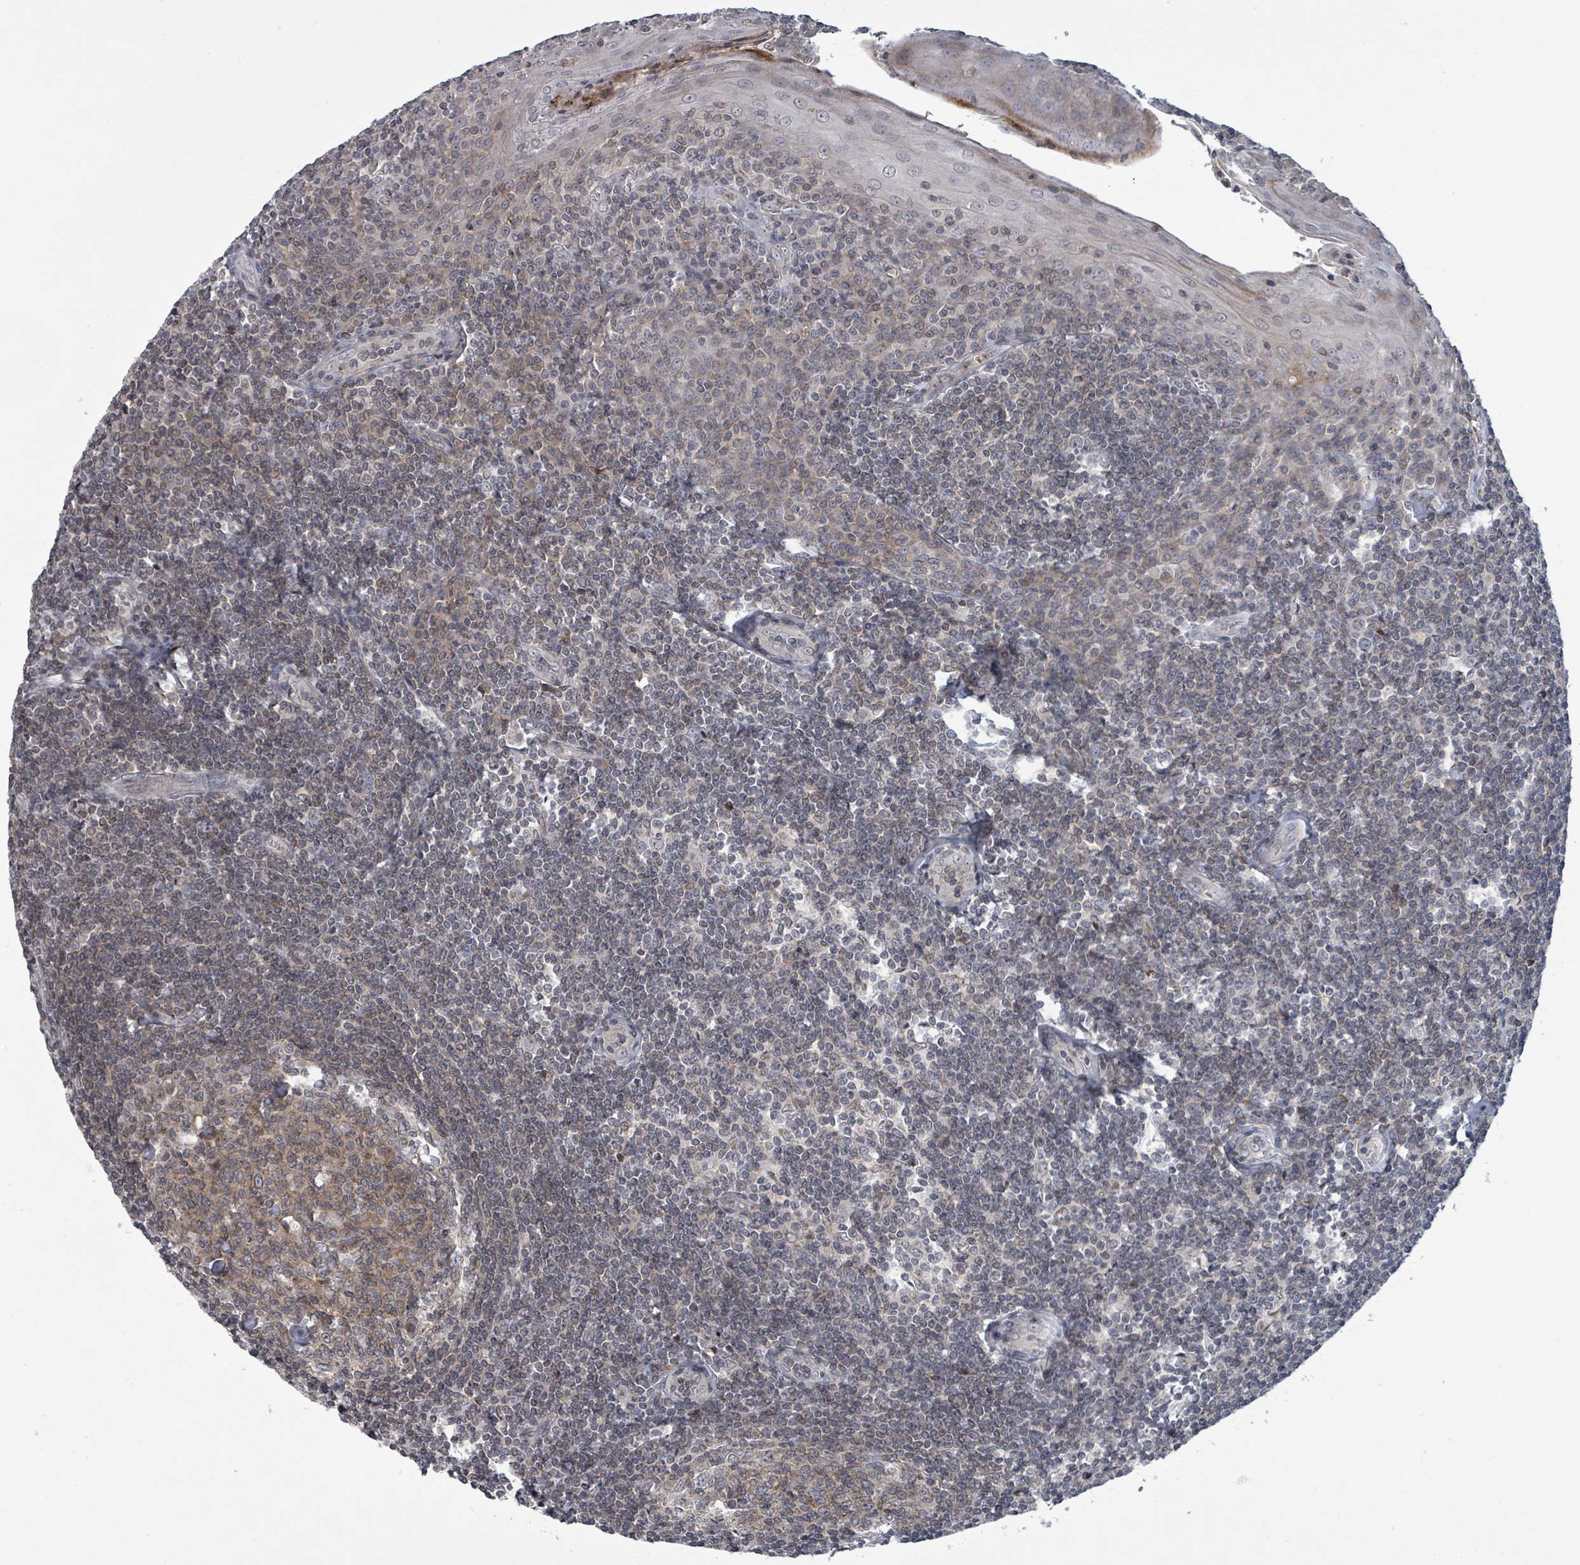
{"staining": {"intensity": "negative", "quantity": "none", "location": "none"}, "tissue": "tonsil", "cell_type": "Germinal center cells", "image_type": "normal", "snomed": [{"axis": "morphology", "description": "Normal tissue, NOS"}, {"axis": "topography", "description": "Tonsil"}], "caption": "This is an immunohistochemistry histopathology image of benign tonsil. There is no expression in germinal center cells.", "gene": "GRM8", "patient": {"sex": "male", "age": 27}}